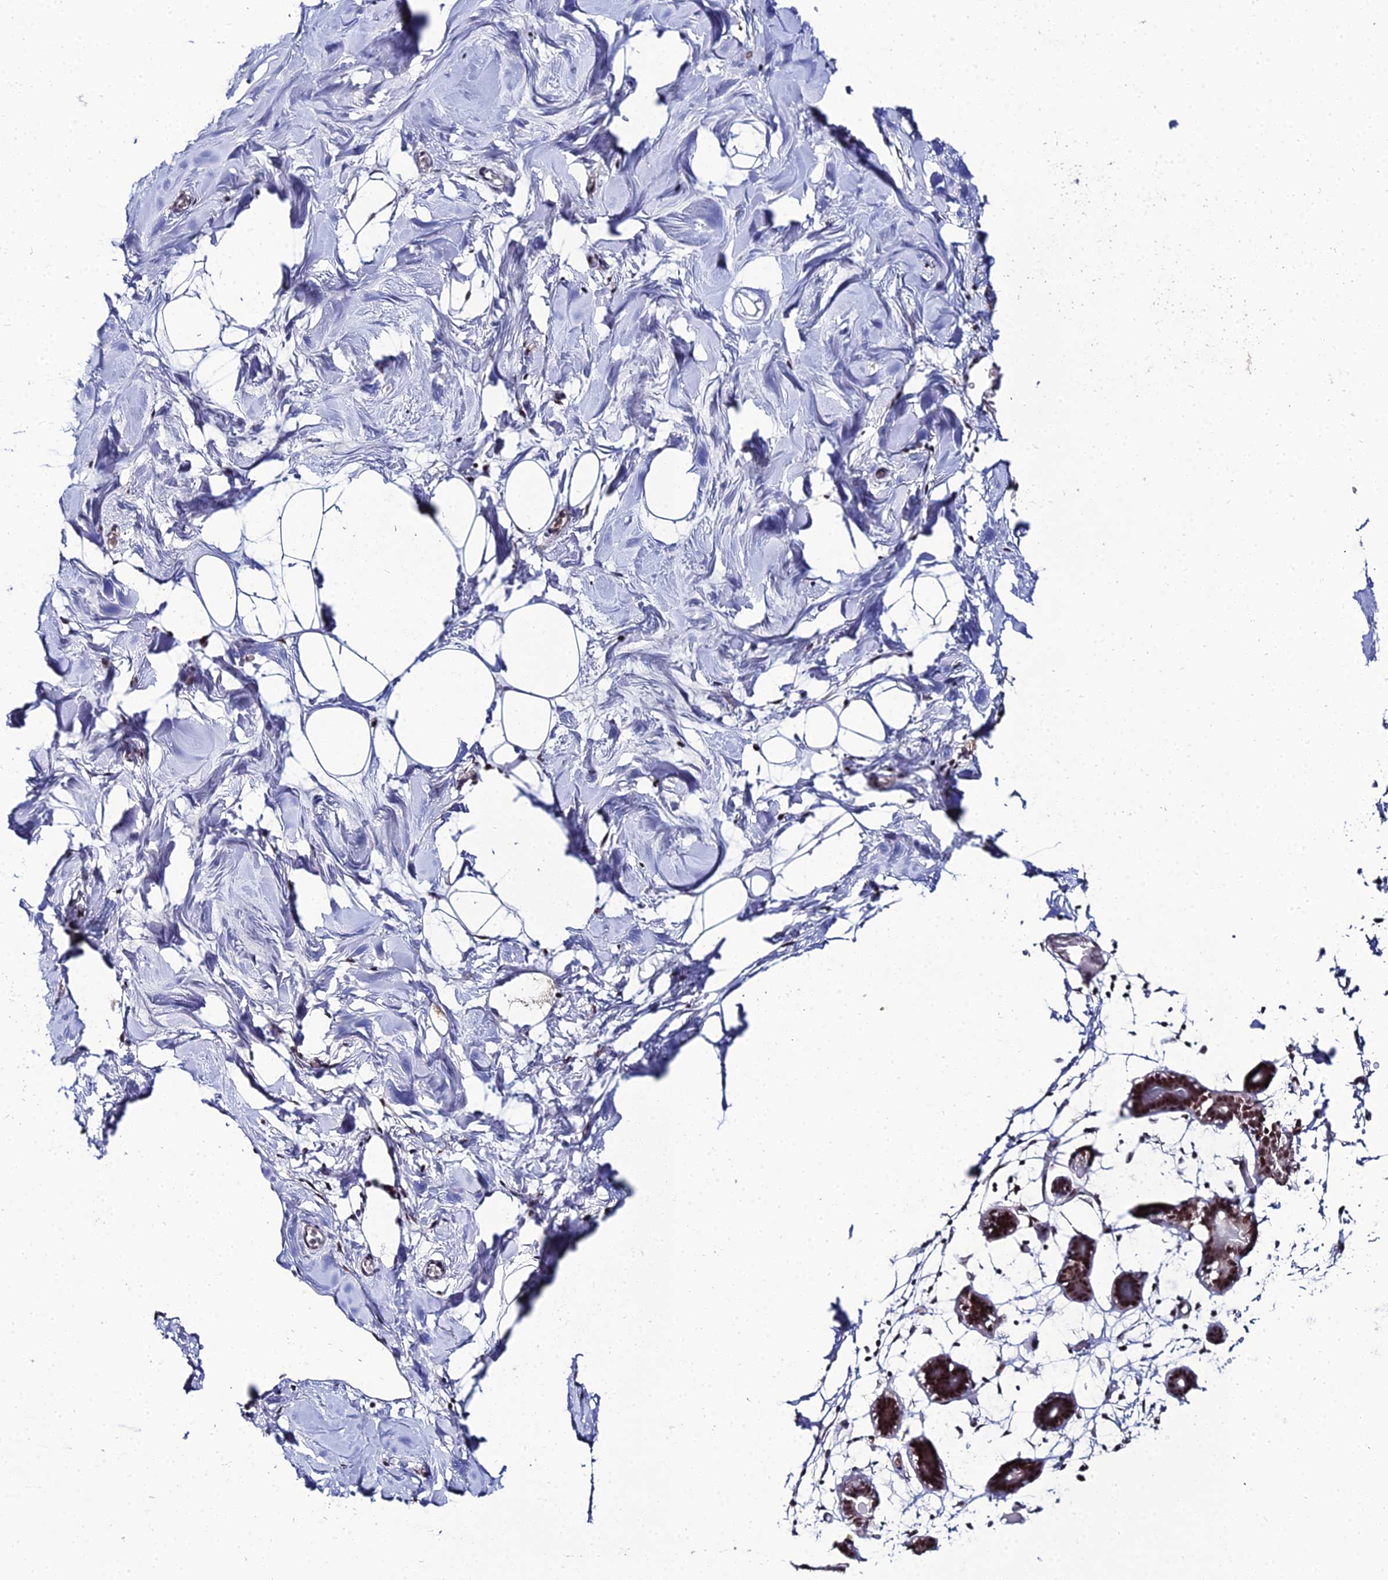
{"staining": {"intensity": "negative", "quantity": "none", "location": "none"}, "tissue": "breast", "cell_type": "Adipocytes", "image_type": "normal", "snomed": [{"axis": "morphology", "description": "Normal tissue, NOS"}, {"axis": "topography", "description": "Breast"}], "caption": "A photomicrograph of breast stained for a protein reveals no brown staining in adipocytes.", "gene": "EXOSC3", "patient": {"sex": "female", "age": 27}}